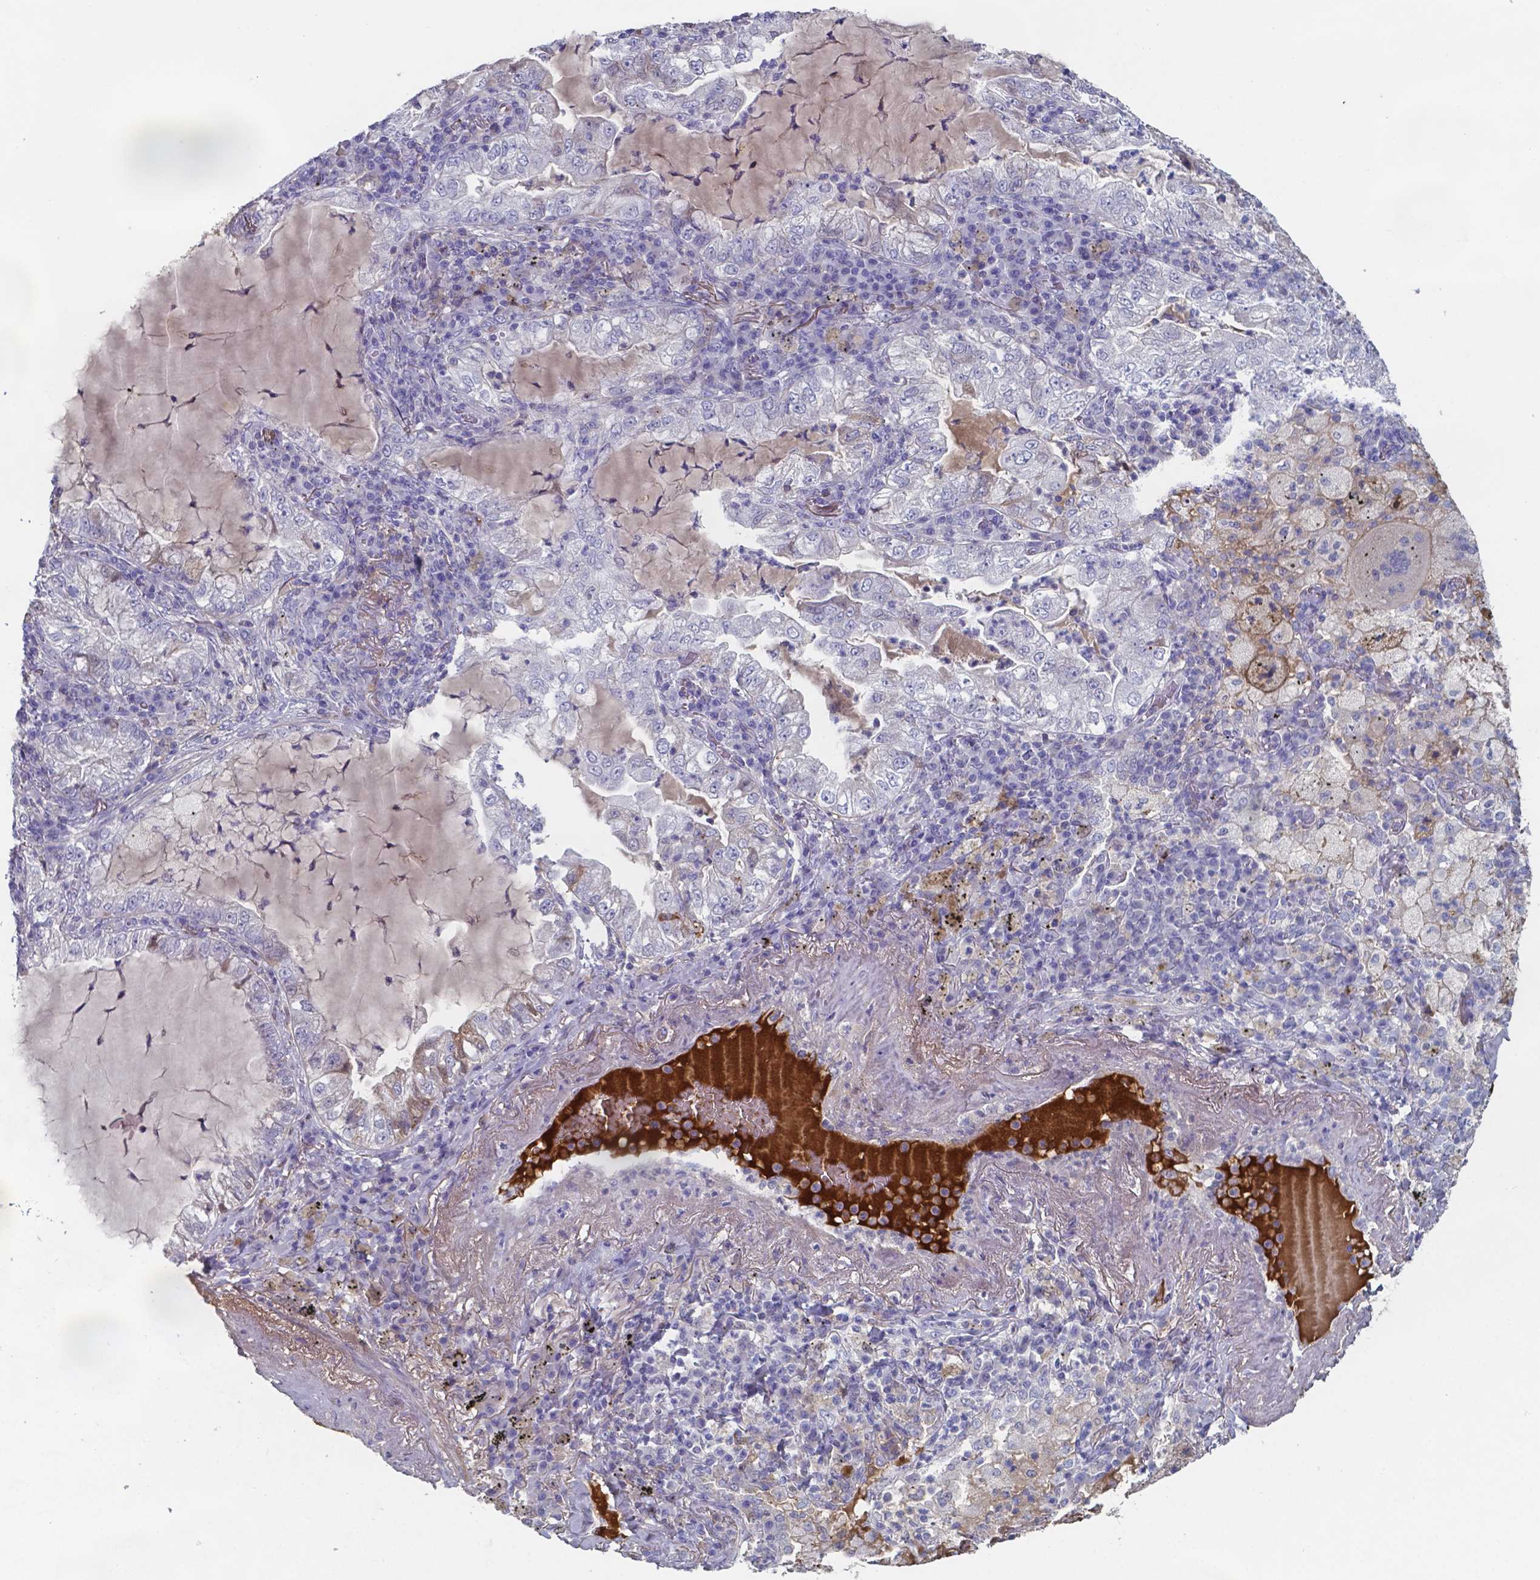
{"staining": {"intensity": "negative", "quantity": "none", "location": "none"}, "tissue": "lung cancer", "cell_type": "Tumor cells", "image_type": "cancer", "snomed": [{"axis": "morphology", "description": "Adenocarcinoma, NOS"}, {"axis": "topography", "description": "Lung"}], "caption": "Immunohistochemical staining of lung adenocarcinoma demonstrates no significant positivity in tumor cells. (DAB IHC visualized using brightfield microscopy, high magnification).", "gene": "BTBD17", "patient": {"sex": "female", "age": 73}}